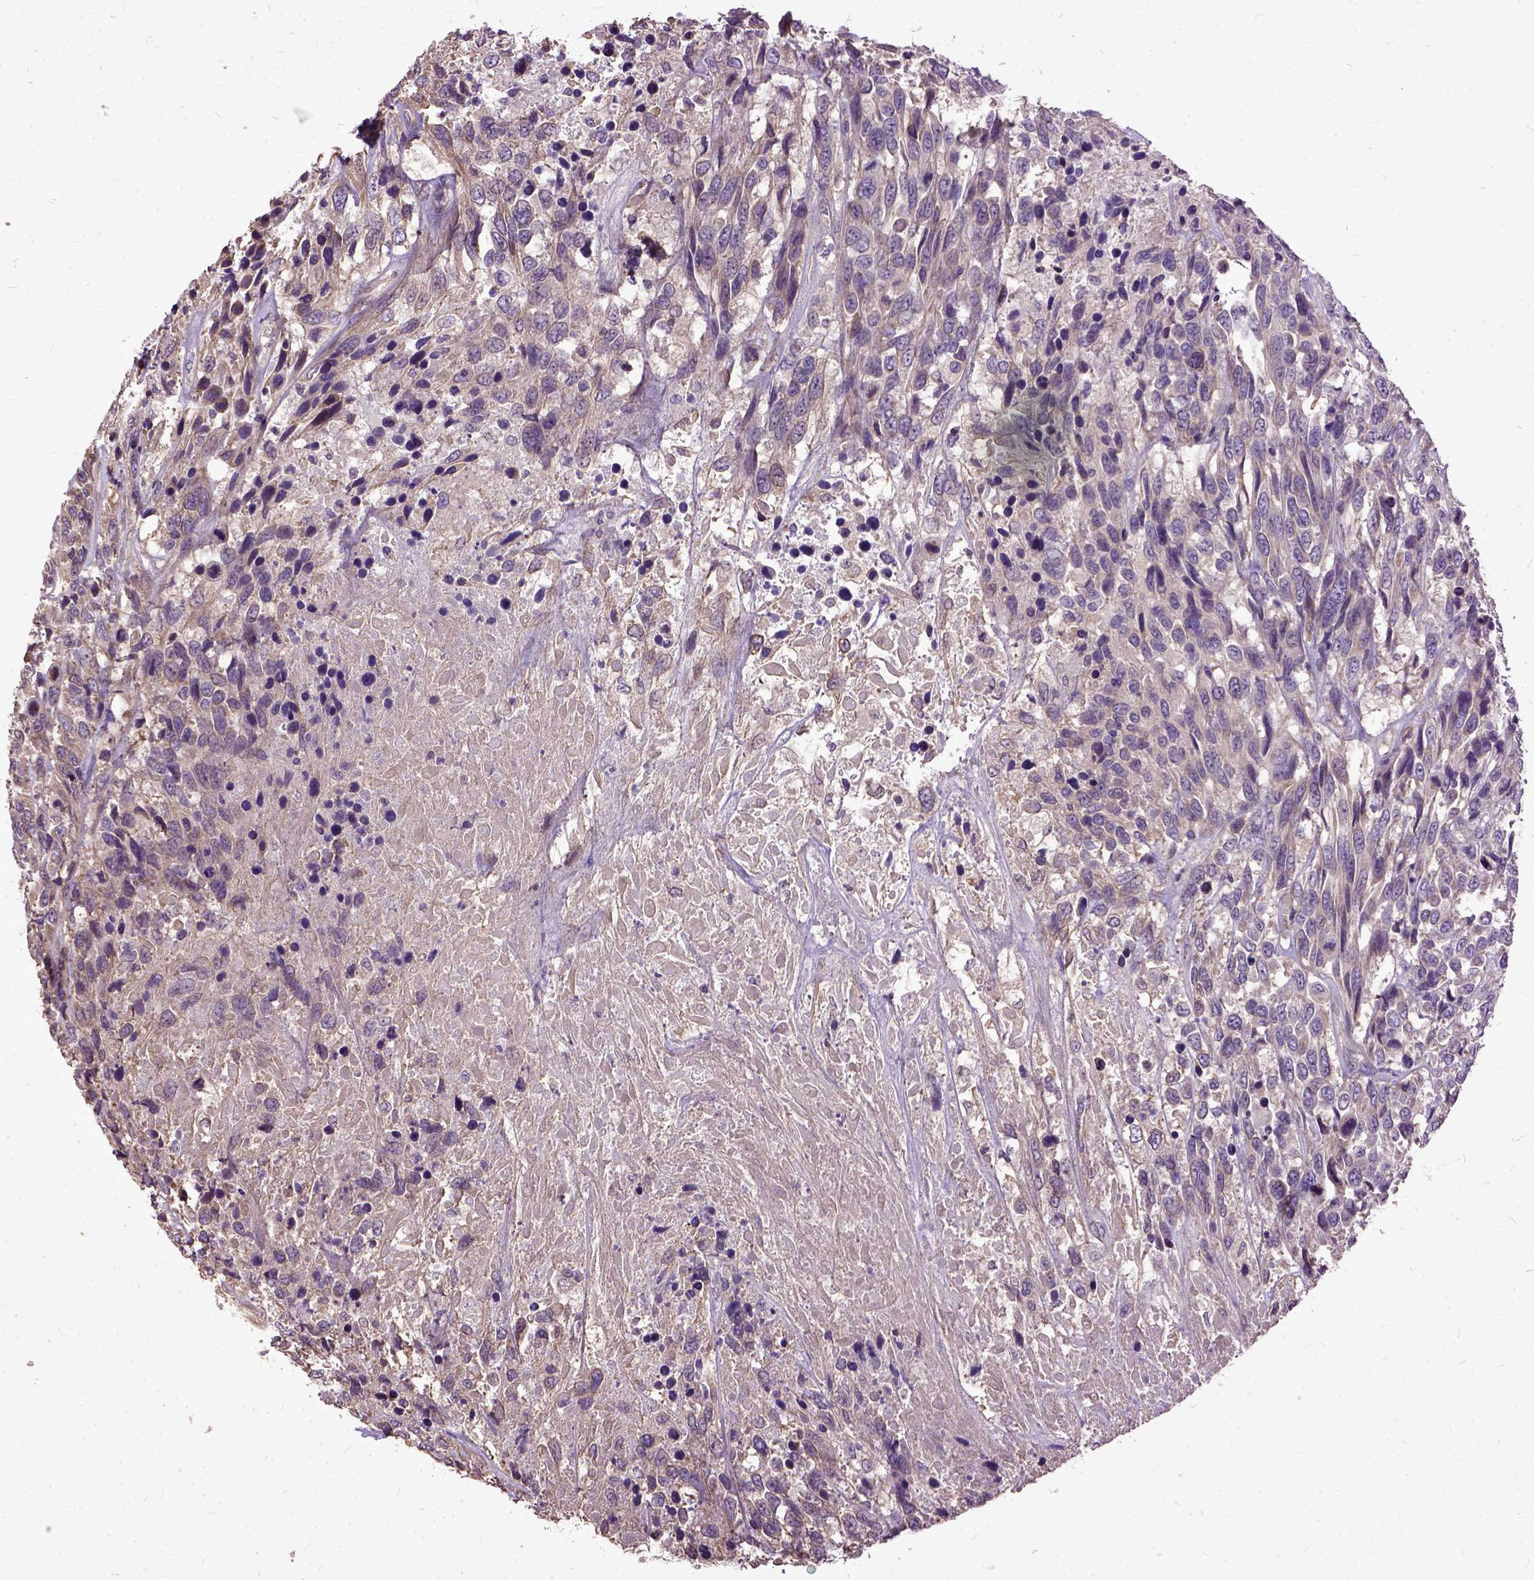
{"staining": {"intensity": "weak", "quantity": "25%-75%", "location": "cytoplasmic/membranous"}, "tissue": "urothelial cancer", "cell_type": "Tumor cells", "image_type": "cancer", "snomed": [{"axis": "morphology", "description": "Urothelial carcinoma, High grade"}, {"axis": "topography", "description": "Urinary bladder"}], "caption": "Protein expression analysis of human urothelial cancer reveals weak cytoplasmic/membranous expression in about 25%-75% of tumor cells. The protein is shown in brown color, while the nuclei are stained blue.", "gene": "AREG", "patient": {"sex": "female", "age": 70}}